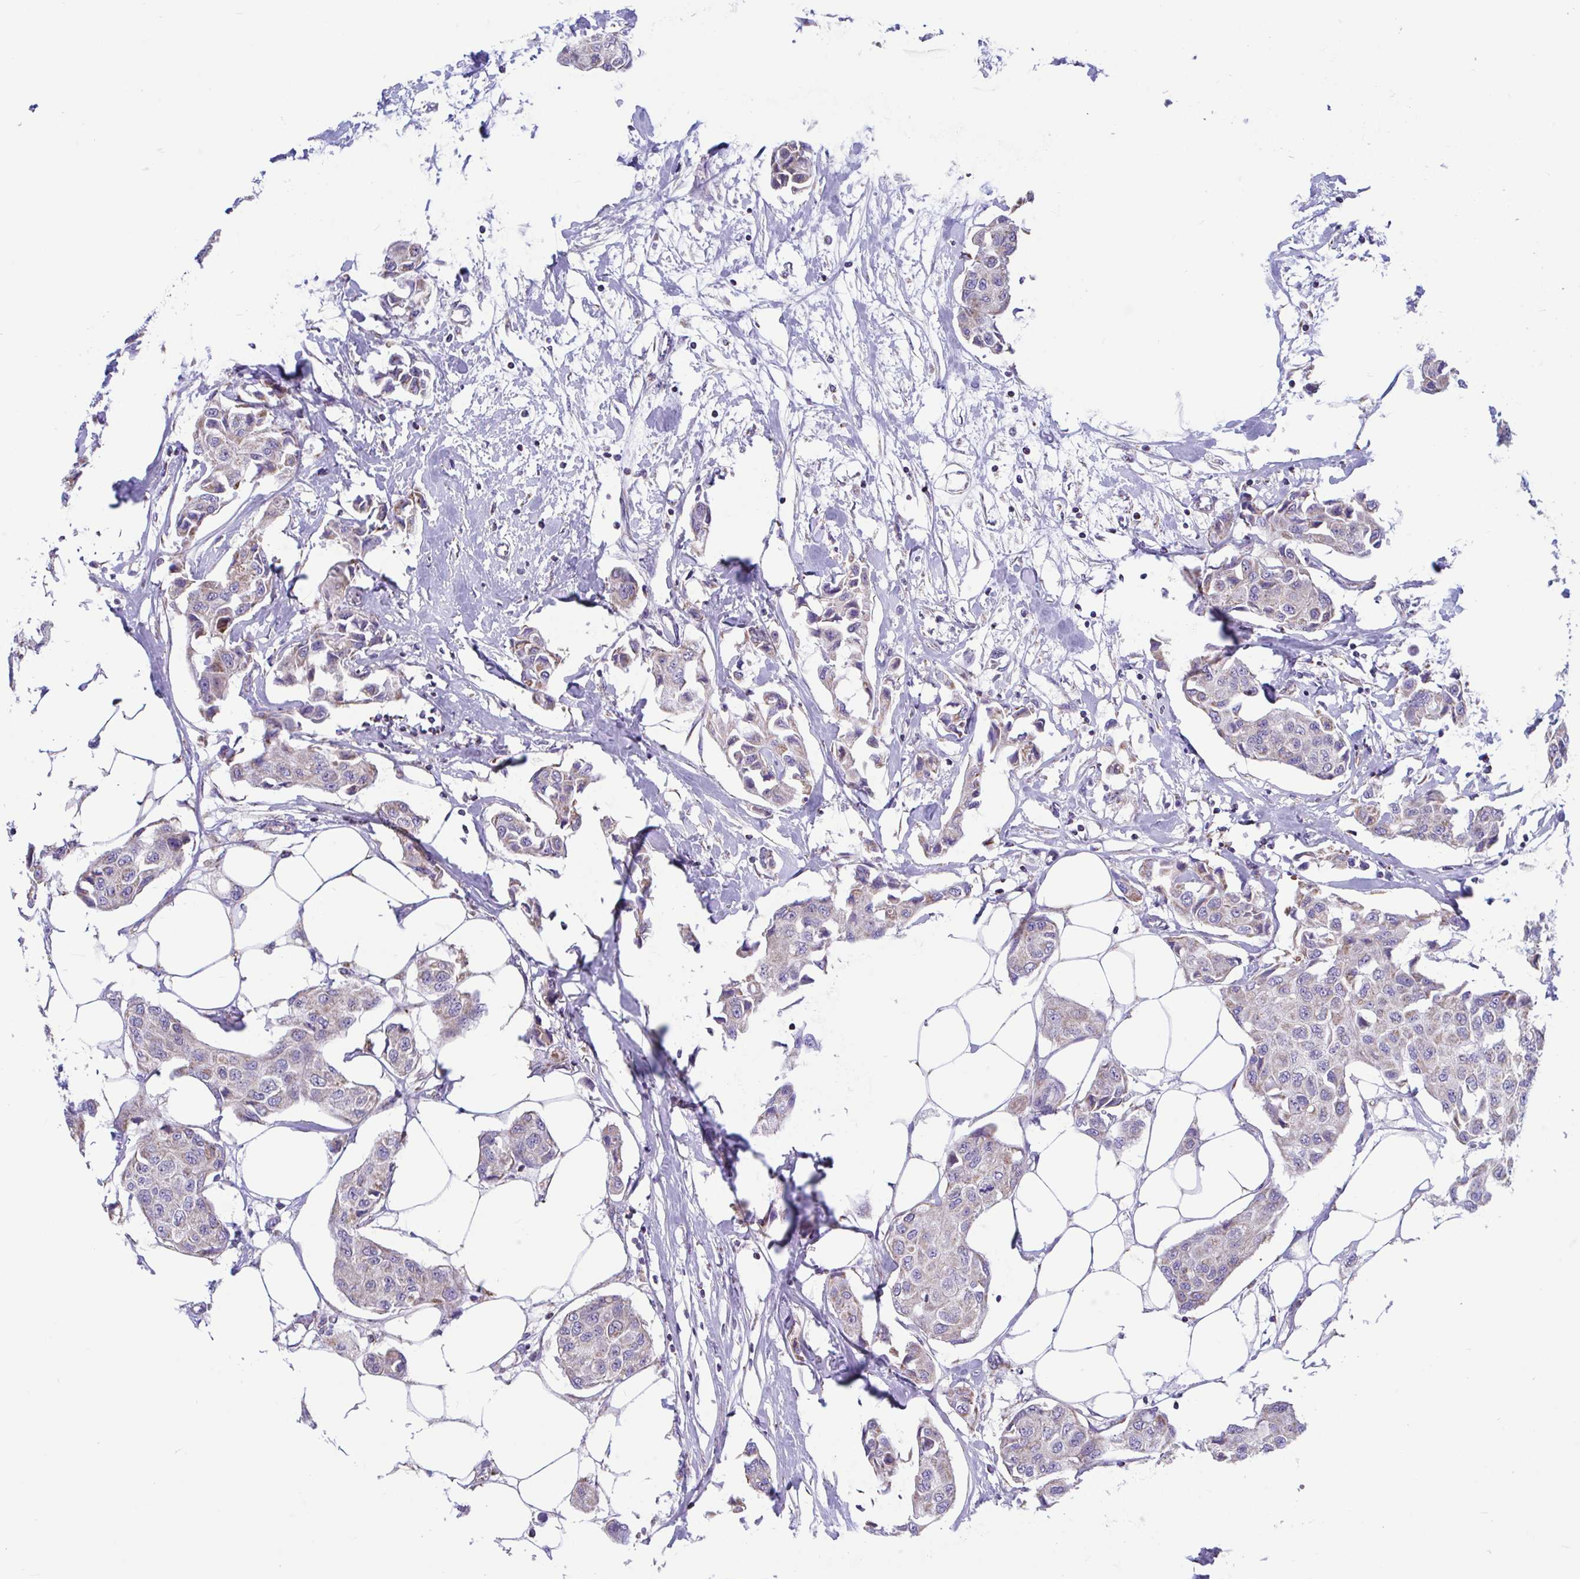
{"staining": {"intensity": "weak", "quantity": "25%-75%", "location": "cytoplasmic/membranous"}, "tissue": "breast cancer", "cell_type": "Tumor cells", "image_type": "cancer", "snomed": [{"axis": "morphology", "description": "Duct carcinoma"}, {"axis": "topography", "description": "Breast"}, {"axis": "topography", "description": "Lymph node"}], "caption": "Immunohistochemistry staining of breast cancer (invasive ductal carcinoma), which exhibits low levels of weak cytoplasmic/membranous expression in about 25%-75% of tumor cells indicating weak cytoplasmic/membranous protein staining. The staining was performed using DAB (3,3'-diaminobenzidine) (brown) for protein detection and nuclei were counterstained in hematoxylin (blue).", "gene": "OR13A1", "patient": {"sex": "female", "age": 80}}